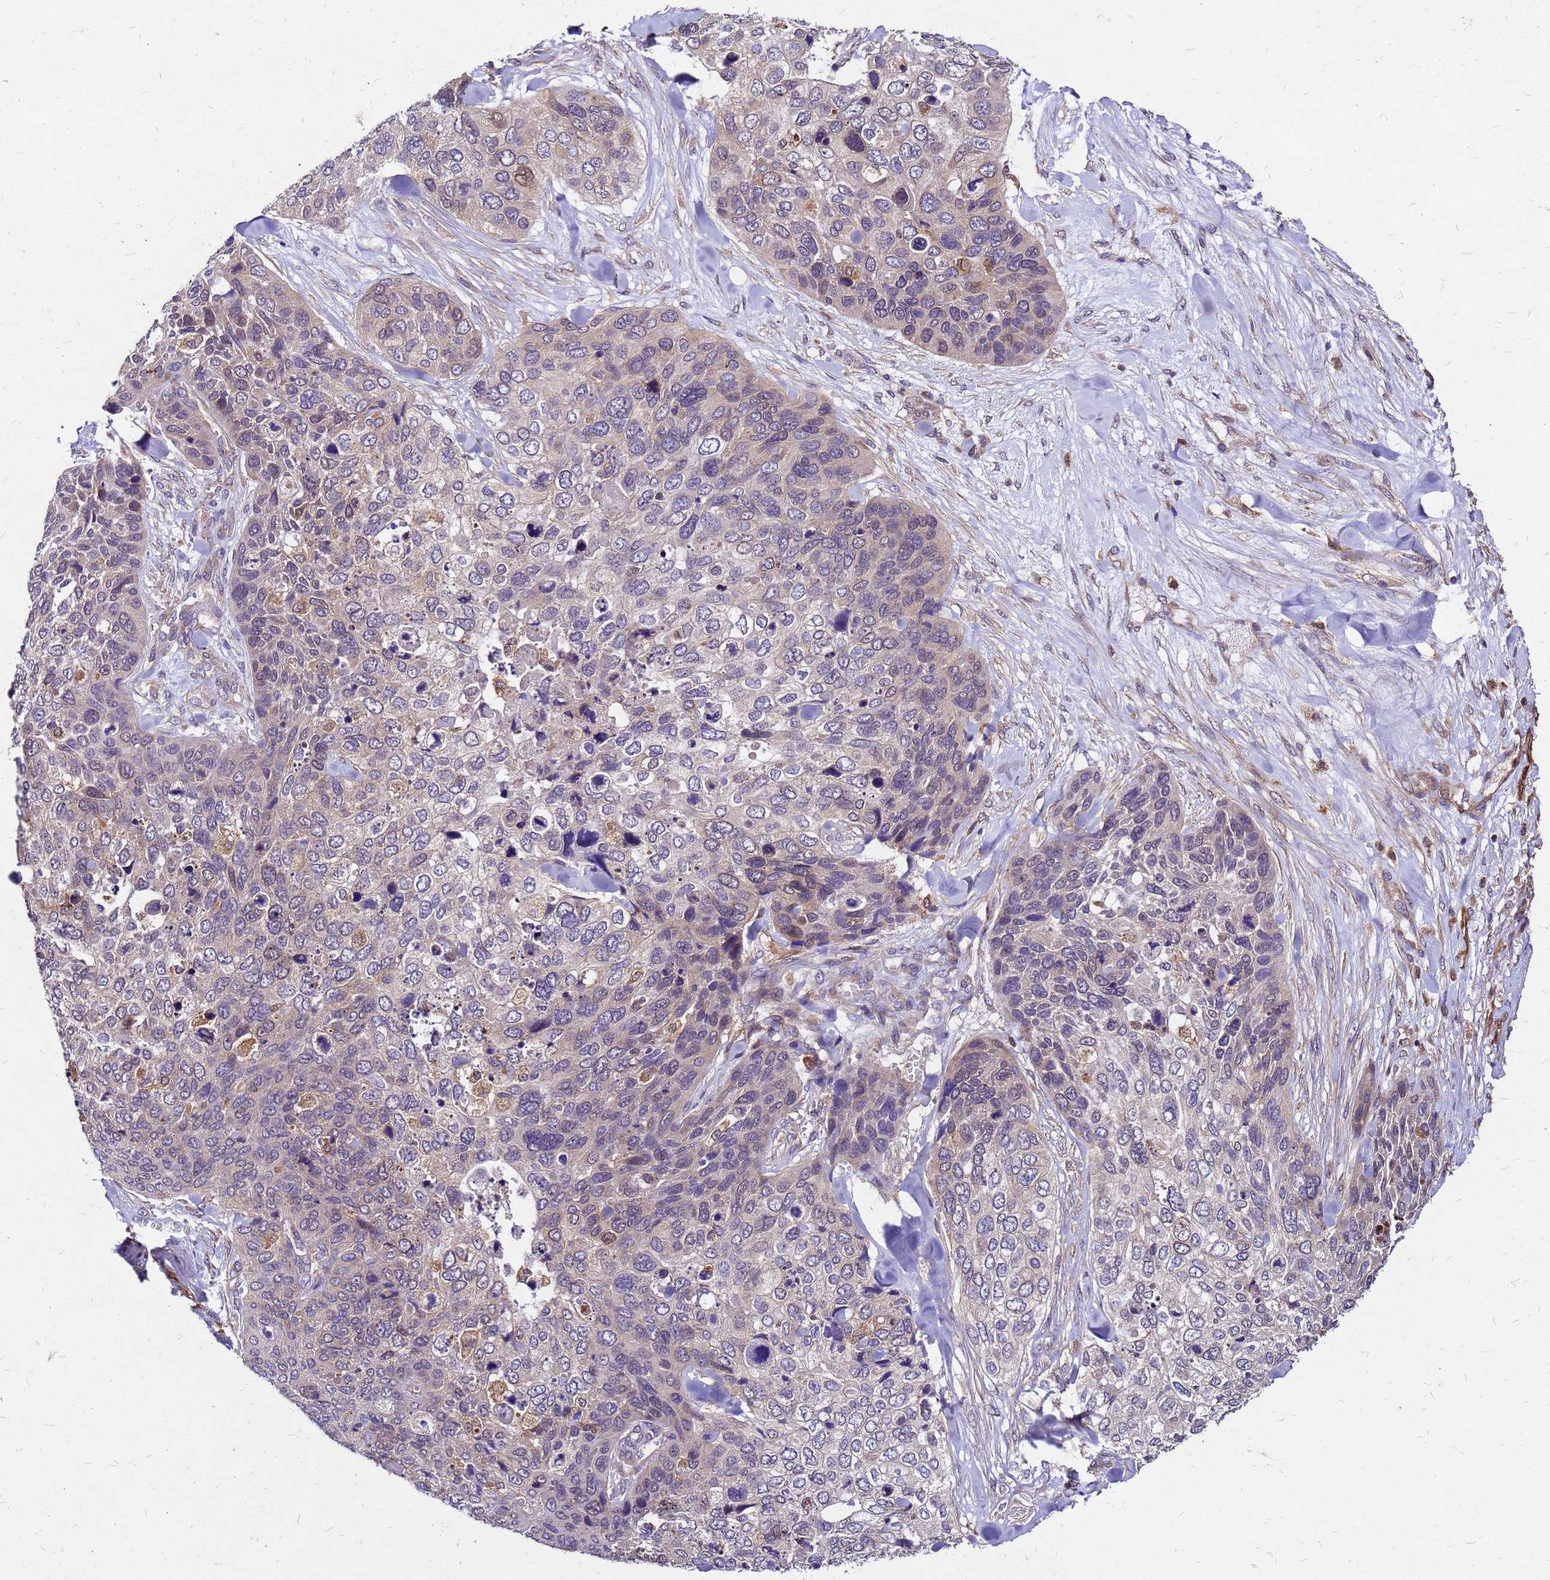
{"staining": {"intensity": "weak", "quantity": "<25%", "location": "cytoplasmic/membranous"}, "tissue": "skin cancer", "cell_type": "Tumor cells", "image_type": "cancer", "snomed": [{"axis": "morphology", "description": "Basal cell carcinoma"}, {"axis": "topography", "description": "Skin"}], "caption": "This is an immunohistochemistry (IHC) image of human skin basal cell carcinoma. There is no positivity in tumor cells.", "gene": "DUSP23", "patient": {"sex": "female", "age": 74}}